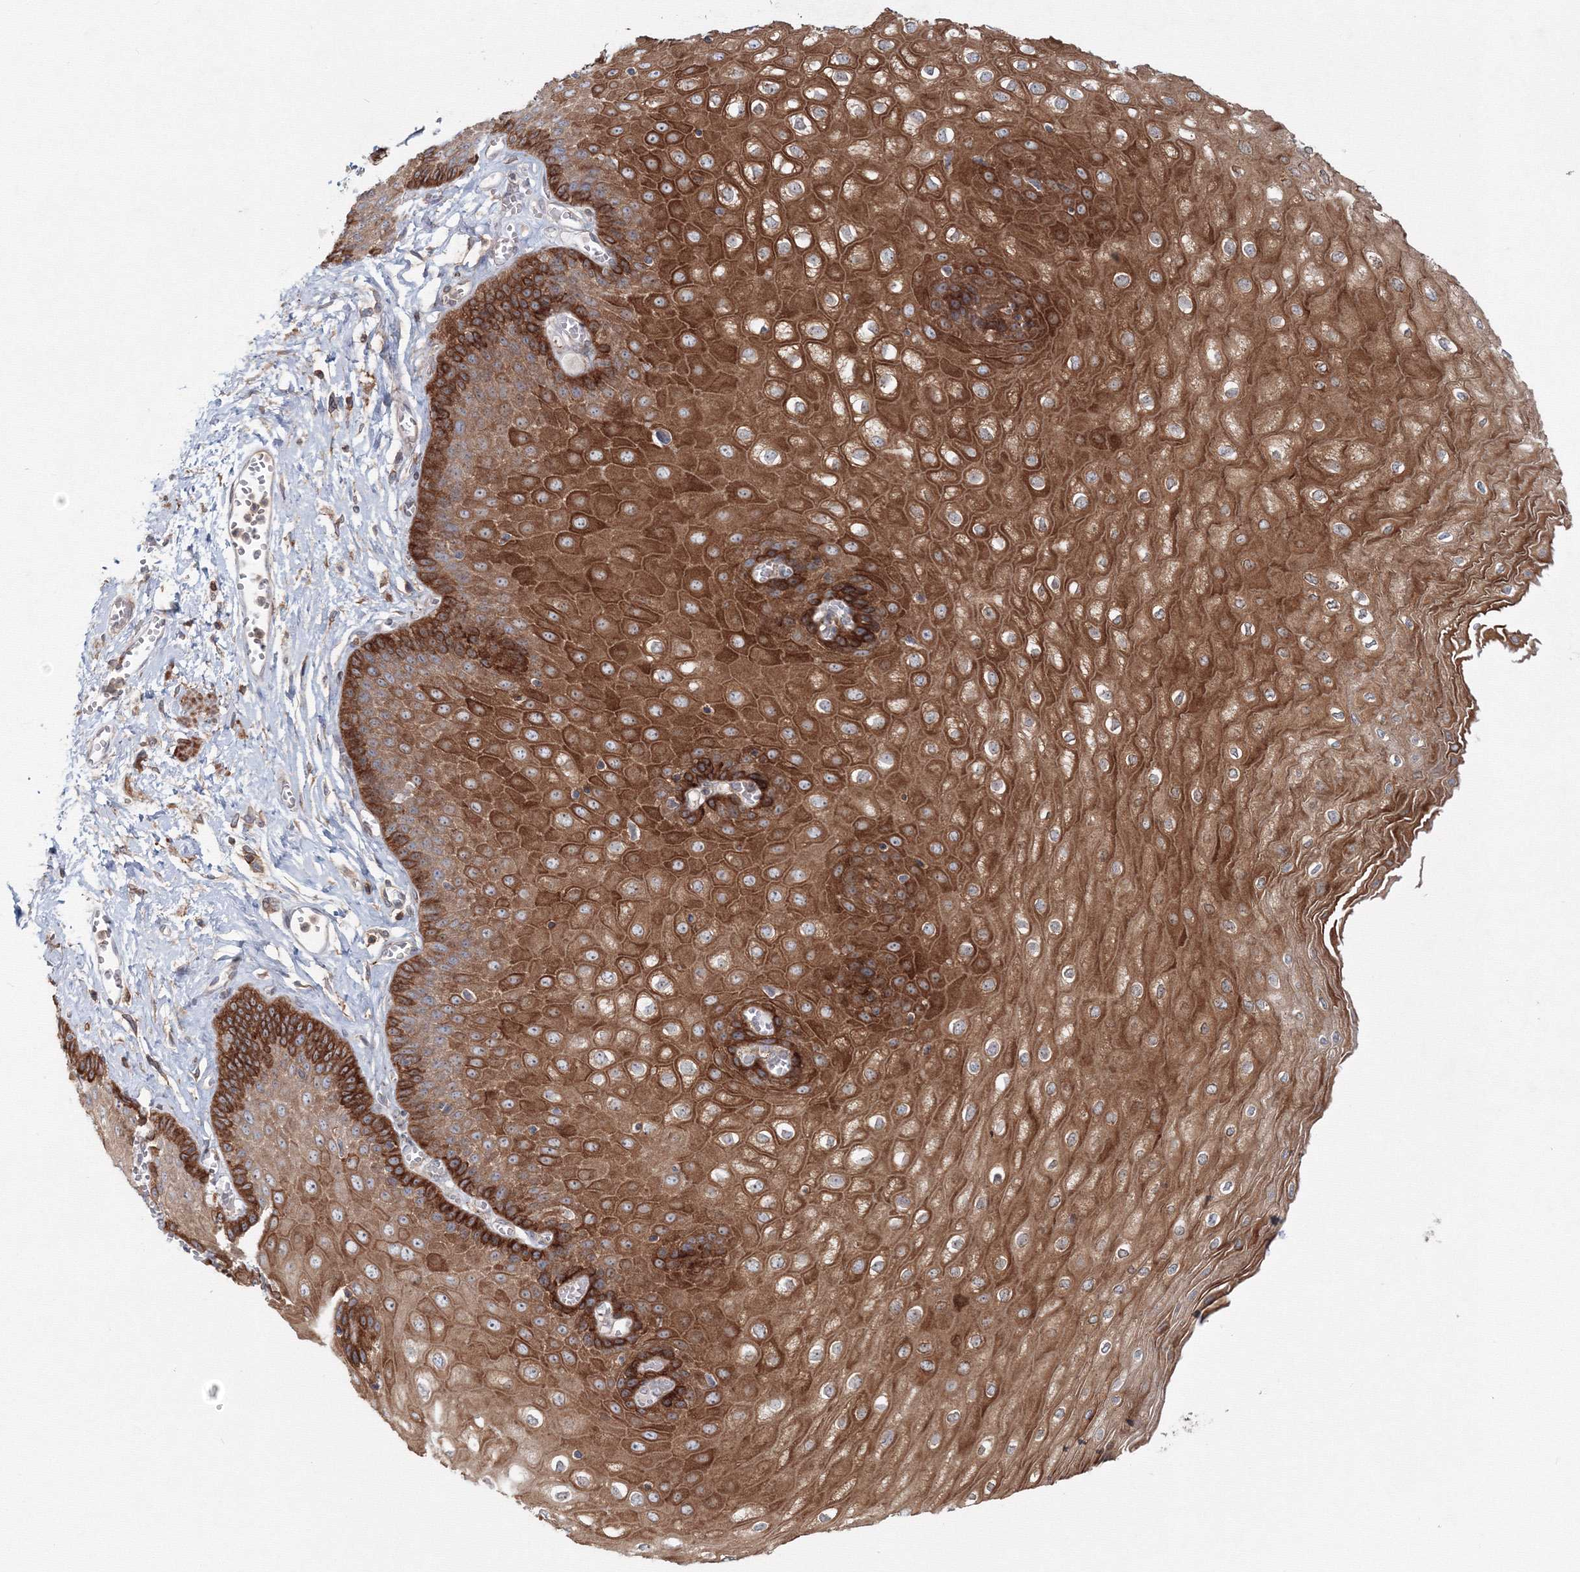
{"staining": {"intensity": "strong", "quantity": ">75%", "location": "cytoplasmic/membranous"}, "tissue": "esophagus", "cell_type": "Squamous epithelial cells", "image_type": "normal", "snomed": [{"axis": "morphology", "description": "Normal tissue, NOS"}, {"axis": "topography", "description": "Esophagus"}], "caption": "Unremarkable esophagus exhibits strong cytoplasmic/membranous expression in approximately >75% of squamous epithelial cells.", "gene": "SH3PXD2A", "patient": {"sex": "male", "age": 60}}